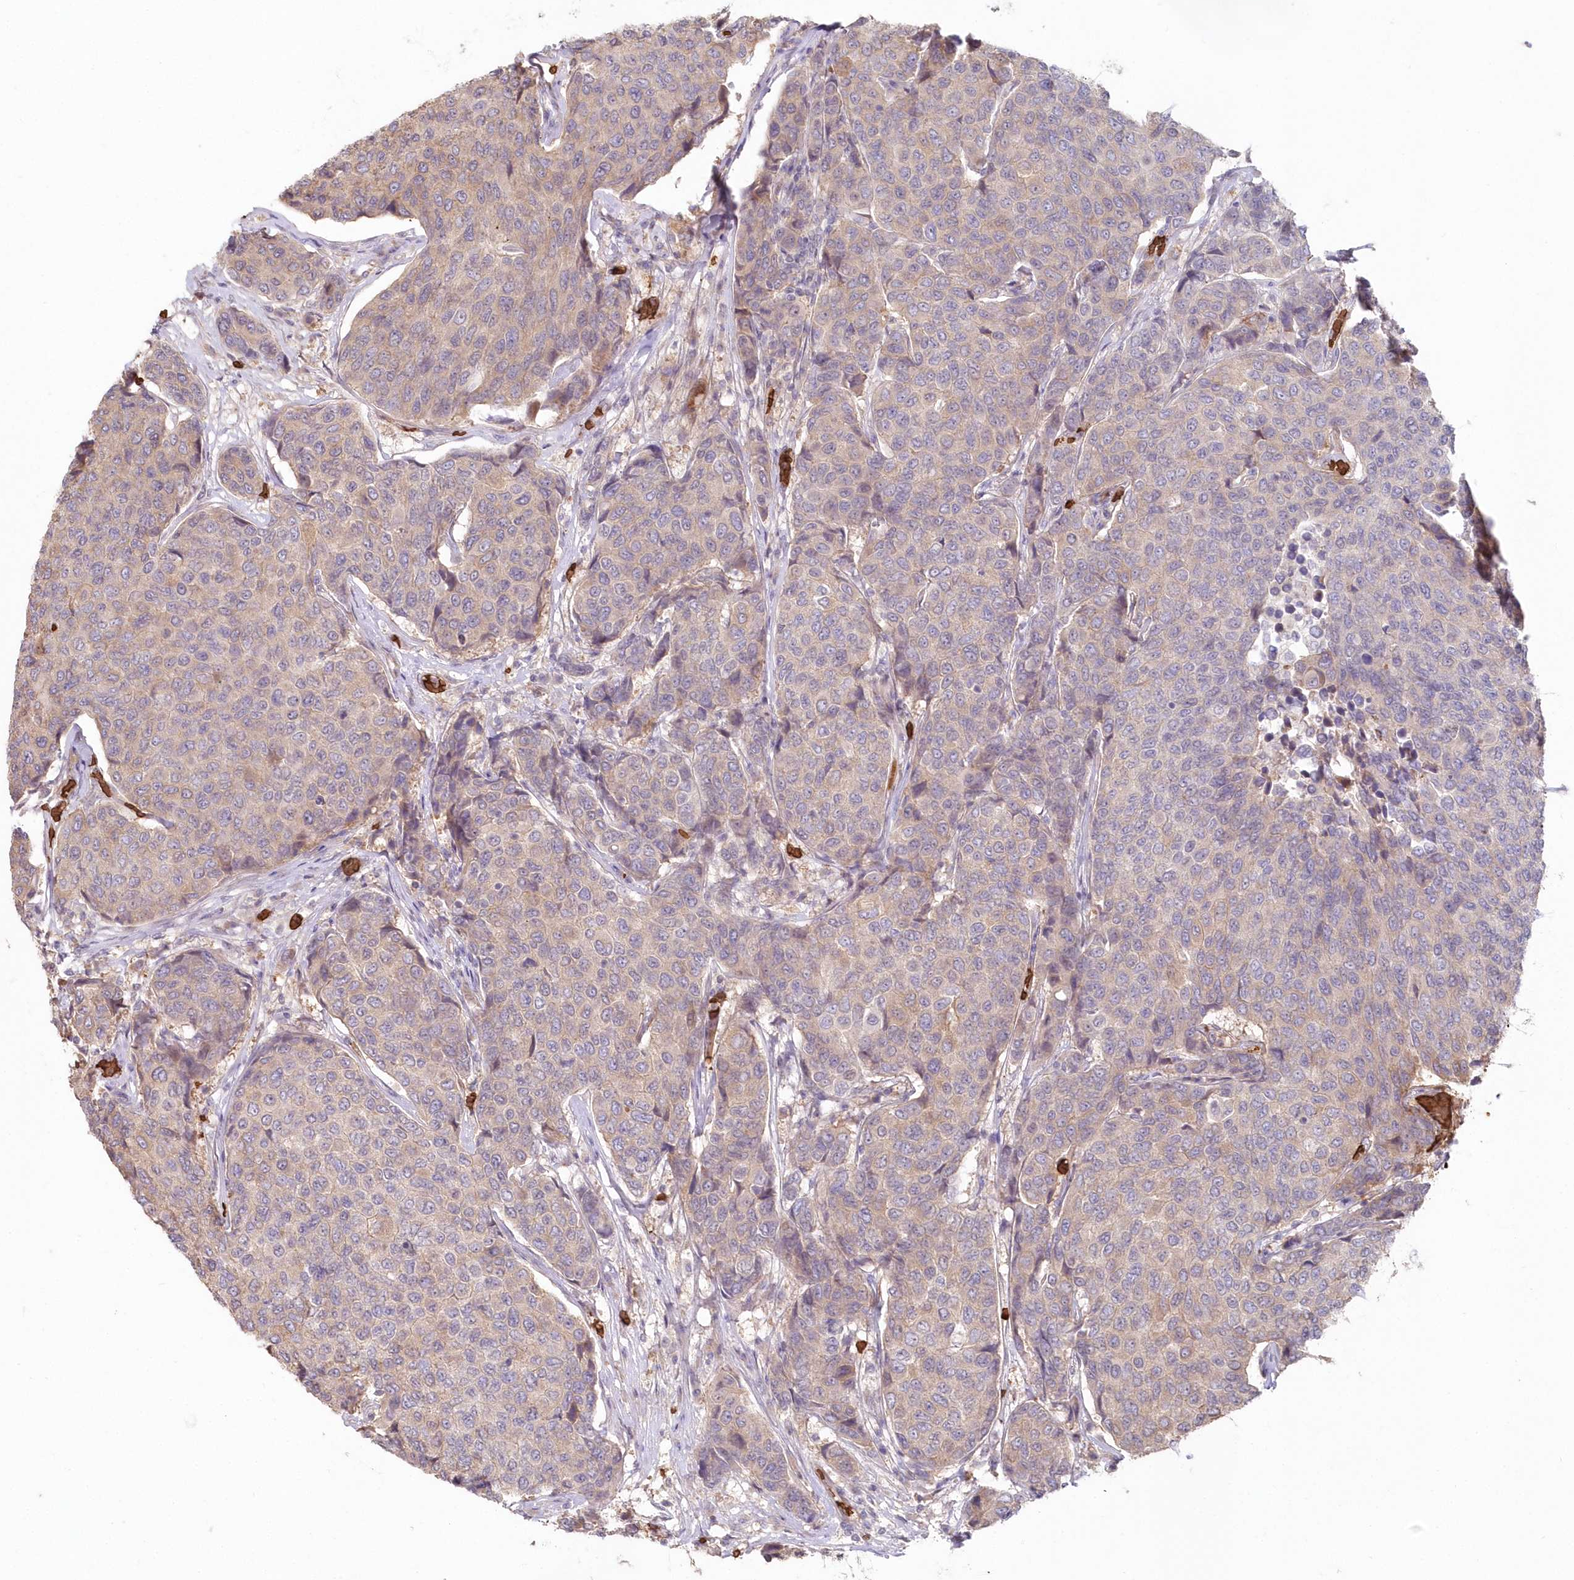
{"staining": {"intensity": "negative", "quantity": "none", "location": "none"}, "tissue": "breast cancer", "cell_type": "Tumor cells", "image_type": "cancer", "snomed": [{"axis": "morphology", "description": "Duct carcinoma"}, {"axis": "topography", "description": "Breast"}], "caption": "A photomicrograph of human breast infiltrating ductal carcinoma is negative for staining in tumor cells.", "gene": "SERINC1", "patient": {"sex": "female", "age": 55}}